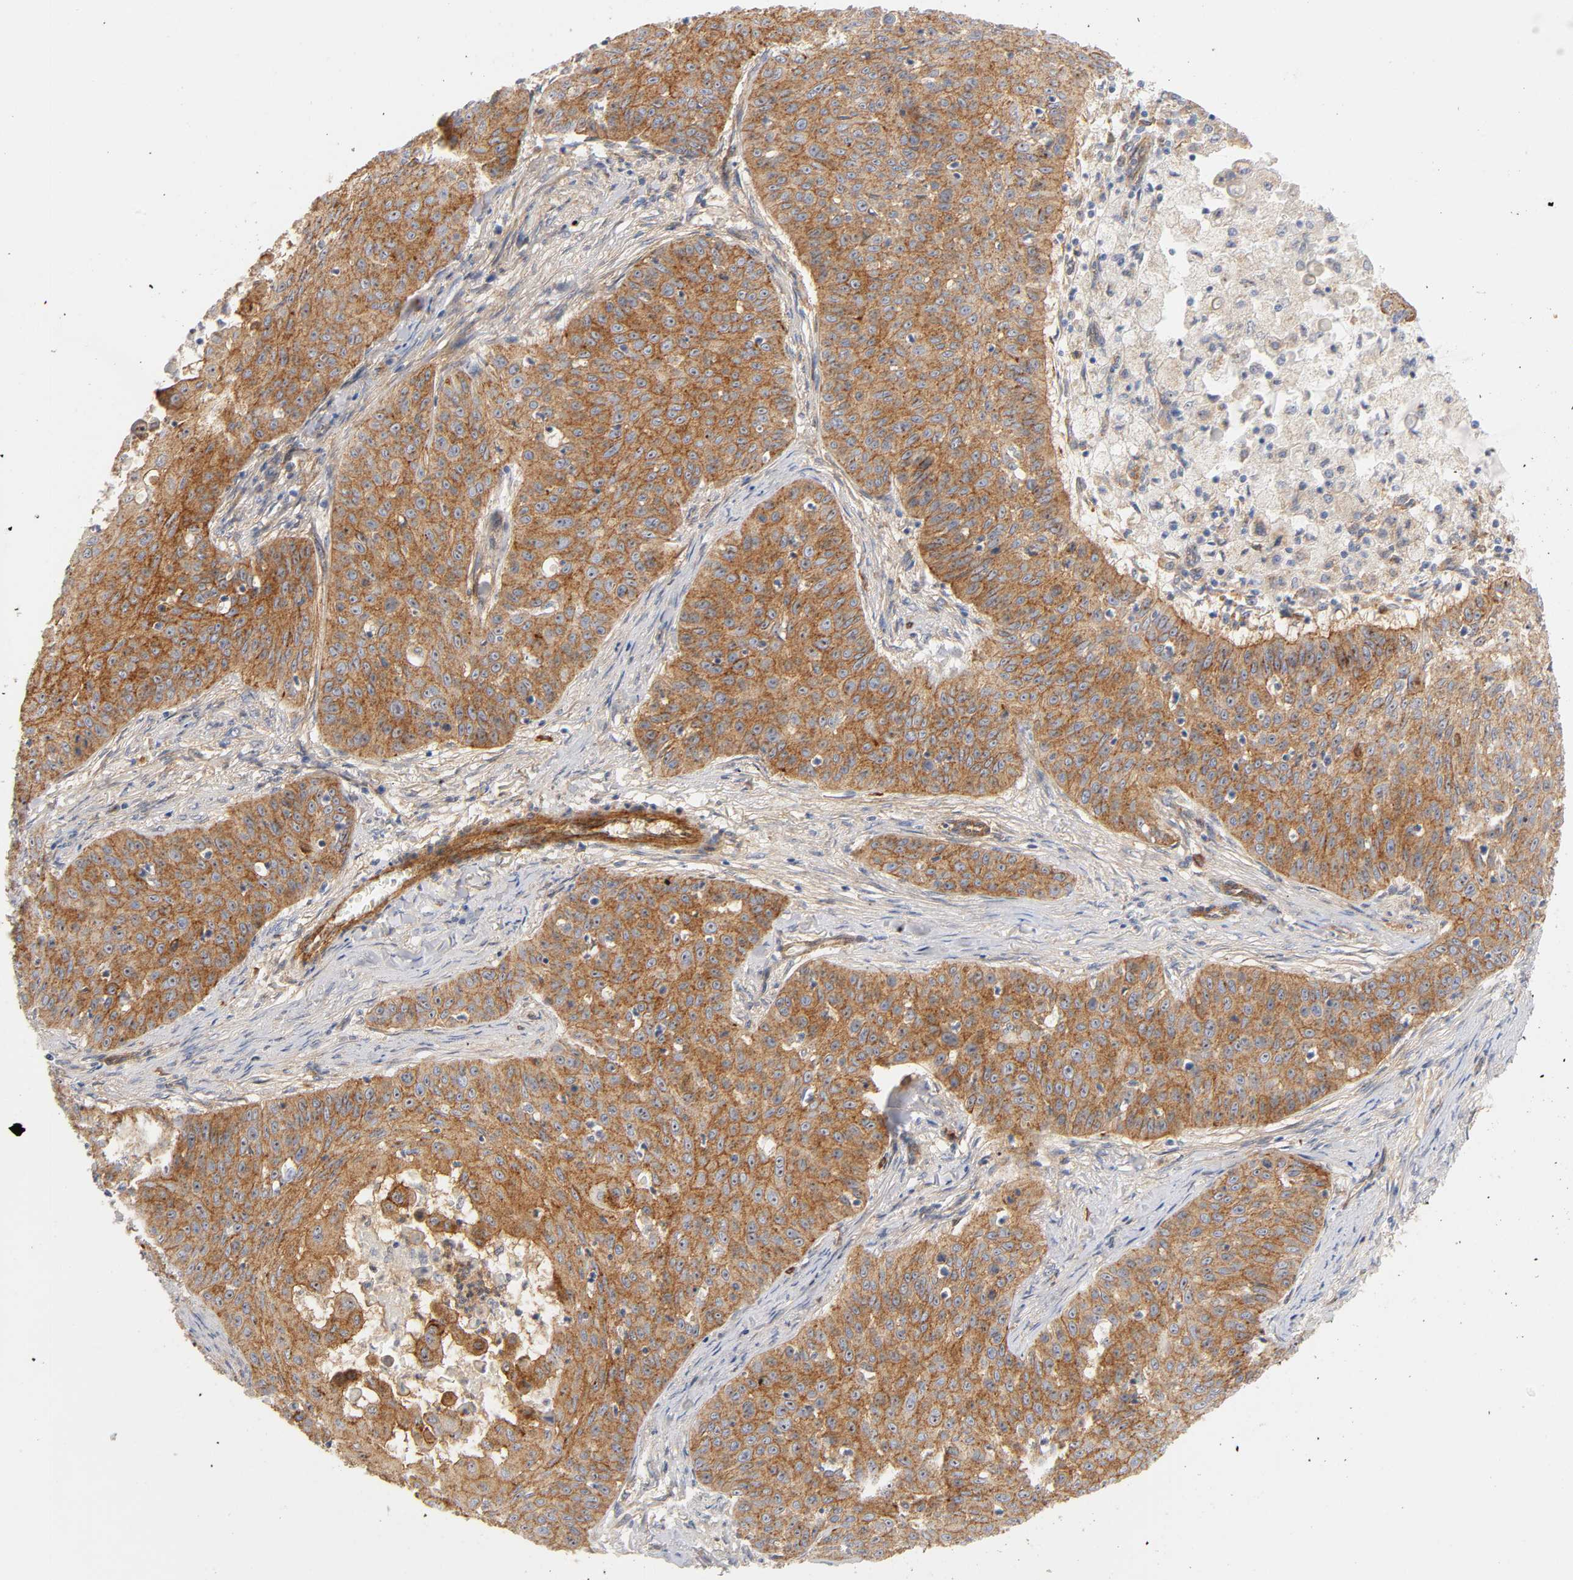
{"staining": {"intensity": "moderate", "quantity": ">75%", "location": "cytoplasmic/membranous"}, "tissue": "skin cancer", "cell_type": "Tumor cells", "image_type": "cancer", "snomed": [{"axis": "morphology", "description": "Squamous cell carcinoma, NOS"}, {"axis": "topography", "description": "Skin"}], "caption": "Skin squamous cell carcinoma tissue reveals moderate cytoplasmic/membranous expression in about >75% of tumor cells, visualized by immunohistochemistry.", "gene": "PLD1", "patient": {"sex": "male", "age": 82}}